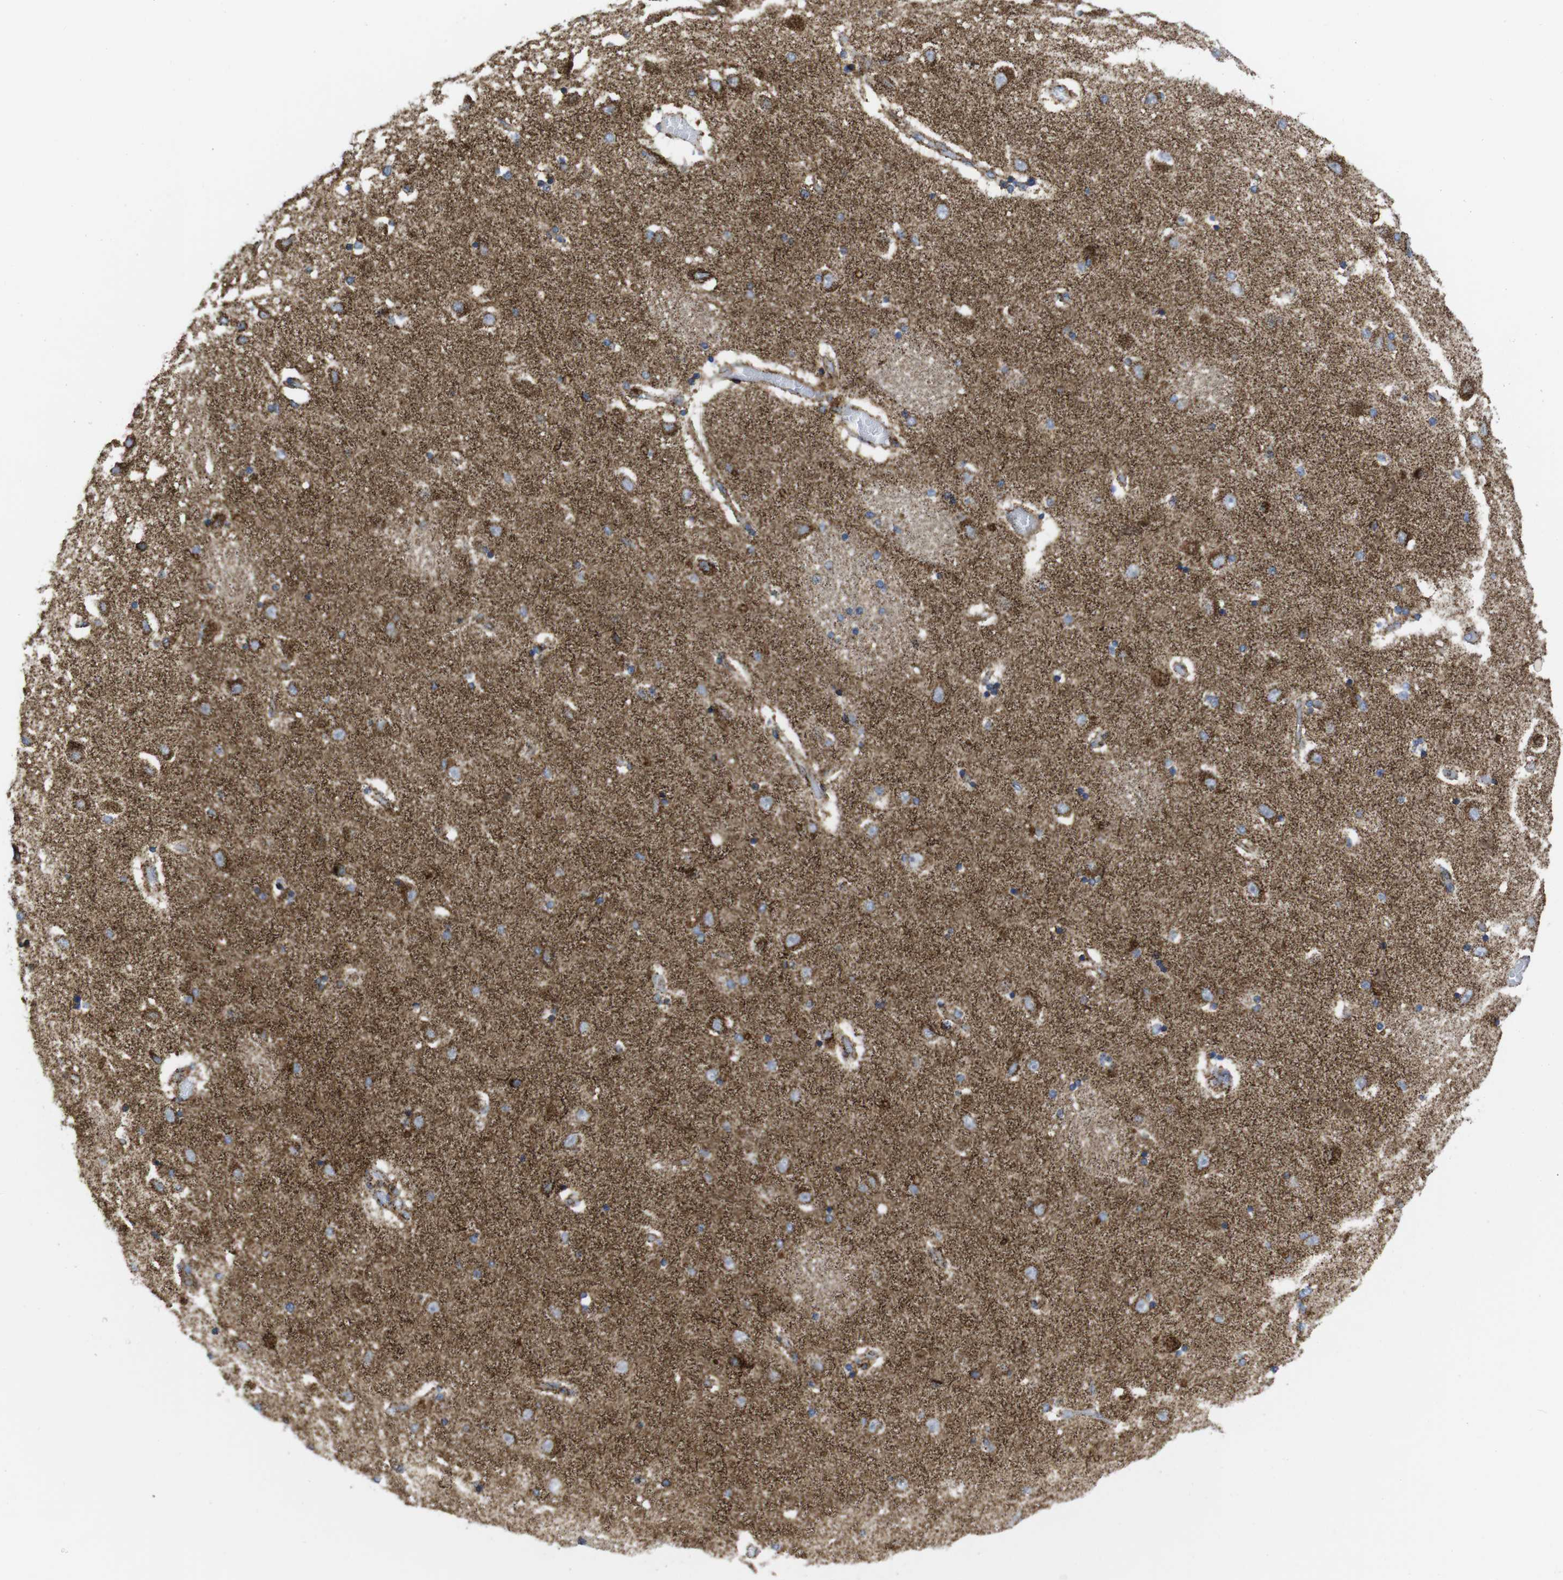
{"staining": {"intensity": "strong", "quantity": "25%-75%", "location": "cytoplasmic/membranous"}, "tissue": "hippocampus", "cell_type": "Glial cells", "image_type": "normal", "snomed": [{"axis": "morphology", "description": "Normal tissue, NOS"}, {"axis": "topography", "description": "Hippocampus"}], "caption": "Immunohistochemical staining of normal human hippocampus reveals strong cytoplasmic/membranous protein expression in about 25%-75% of glial cells. Nuclei are stained in blue.", "gene": "TMEM192", "patient": {"sex": "female", "age": 54}}